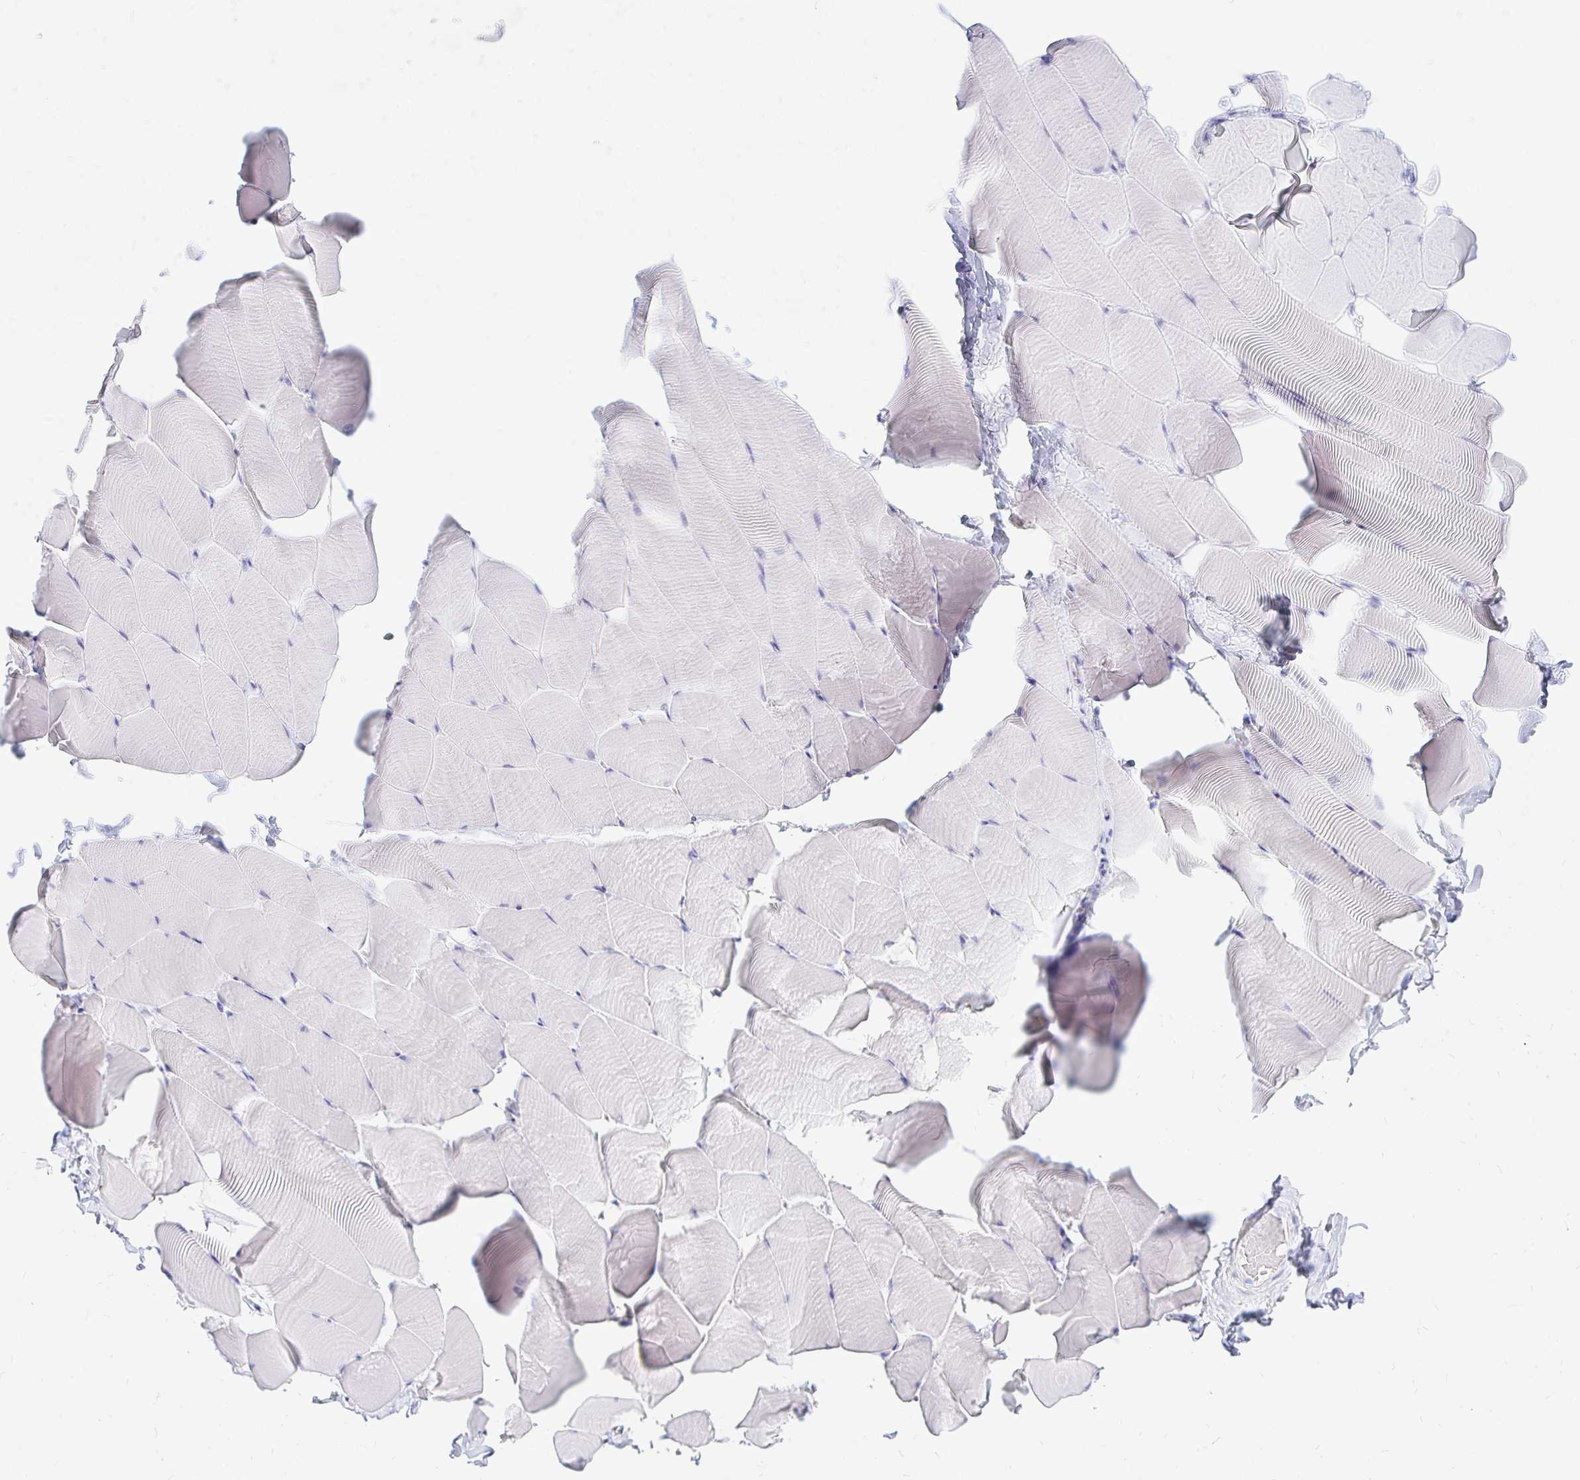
{"staining": {"intensity": "negative", "quantity": "none", "location": "none"}, "tissue": "skeletal muscle", "cell_type": "Myocytes", "image_type": "normal", "snomed": [{"axis": "morphology", "description": "Normal tissue, NOS"}, {"axis": "topography", "description": "Skeletal muscle"}], "caption": "High power microscopy histopathology image of an IHC photomicrograph of benign skeletal muscle, revealing no significant expression in myocytes.", "gene": "NR2E1", "patient": {"sex": "male", "age": 25}}